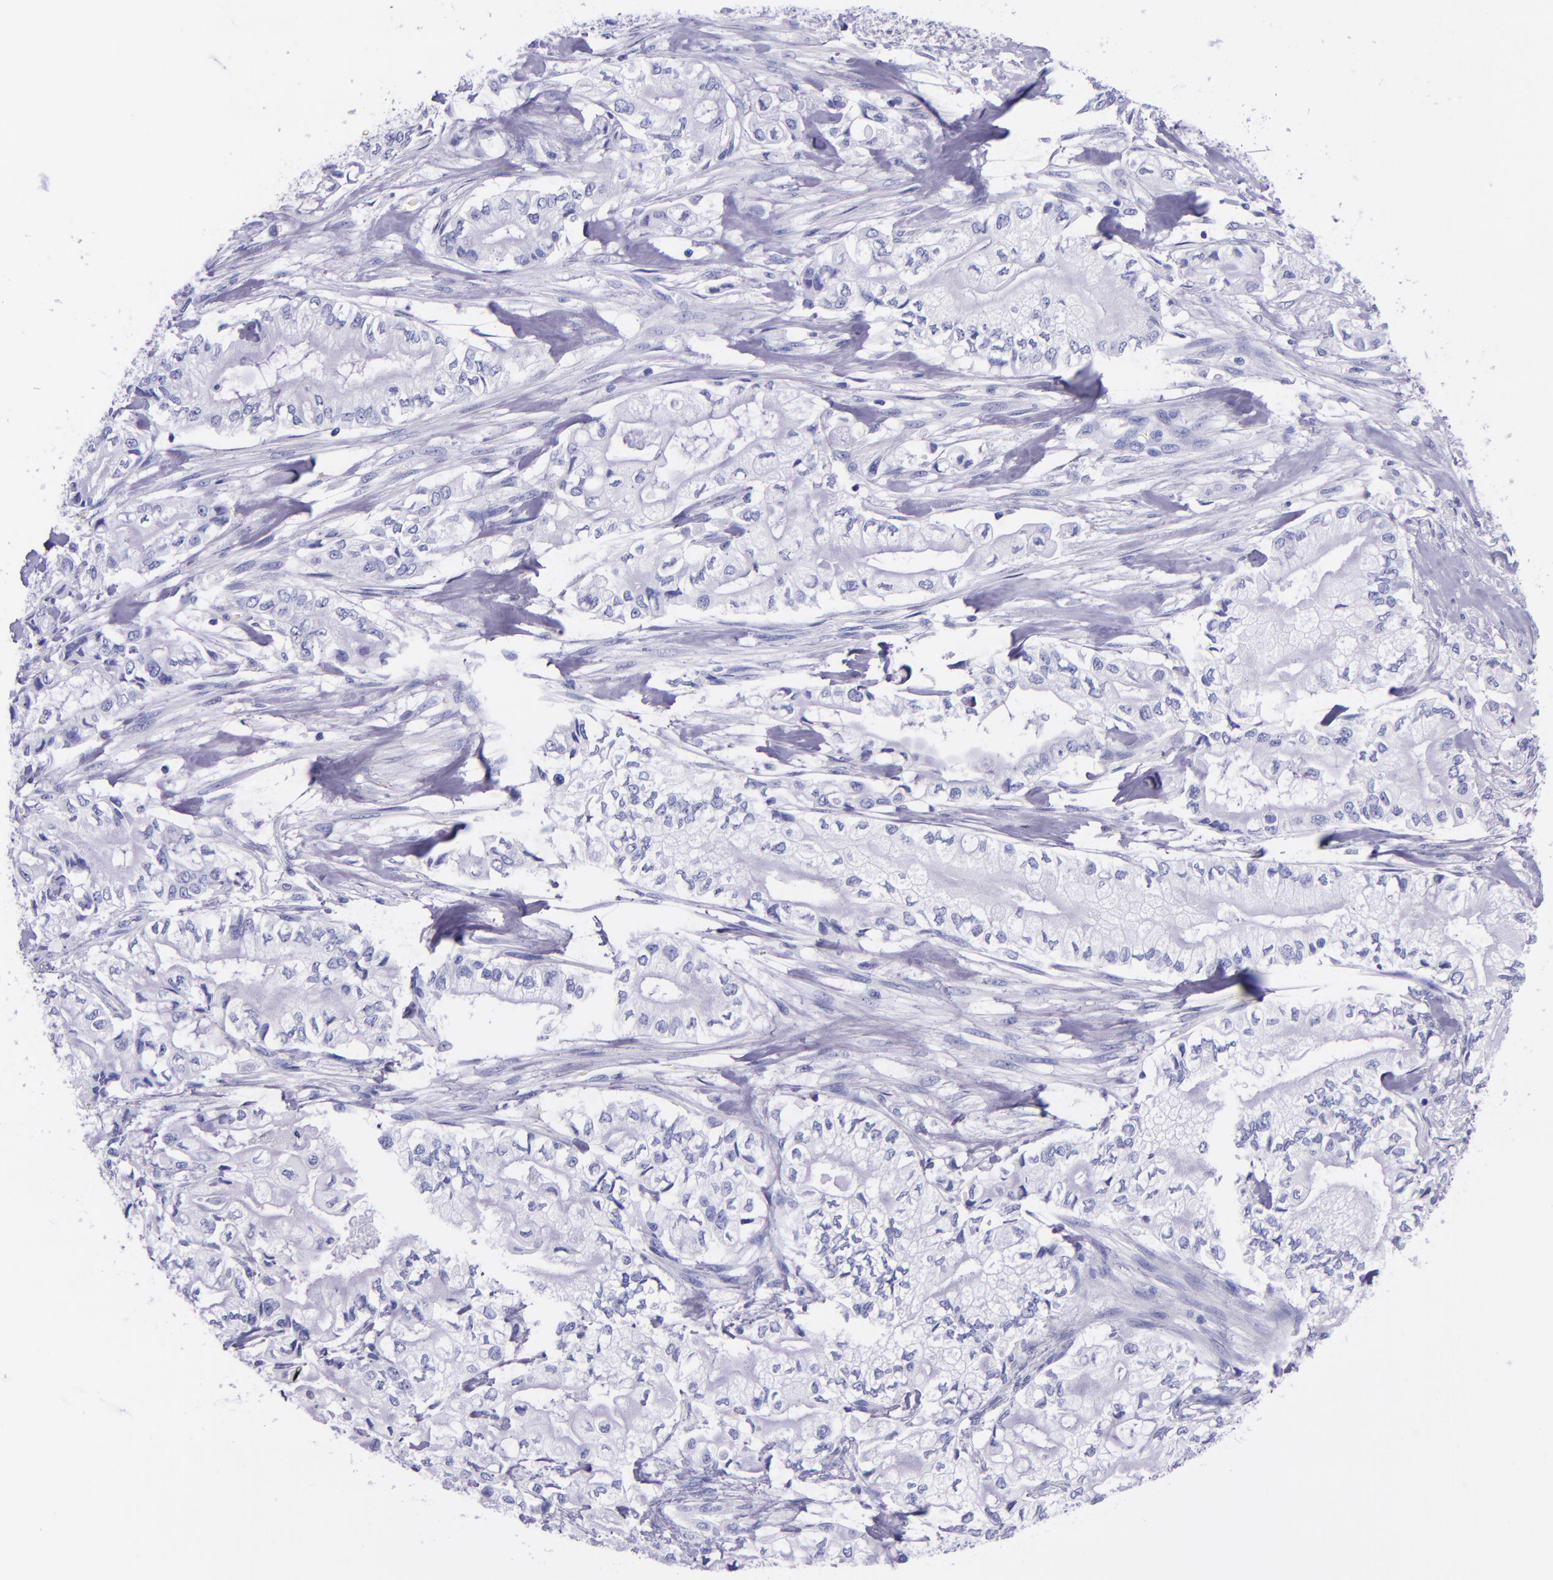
{"staining": {"intensity": "negative", "quantity": "none", "location": "none"}, "tissue": "pancreatic cancer", "cell_type": "Tumor cells", "image_type": "cancer", "snomed": [{"axis": "morphology", "description": "Adenocarcinoma, NOS"}, {"axis": "topography", "description": "Pancreas"}], "caption": "Pancreatic cancer (adenocarcinoma) was stained to show a protein in brown. There is no significant expression in tumor cells. Nuclei are stained in blue.", "gene": "MBP", "patient": {"sex": "male", "age": 79}}